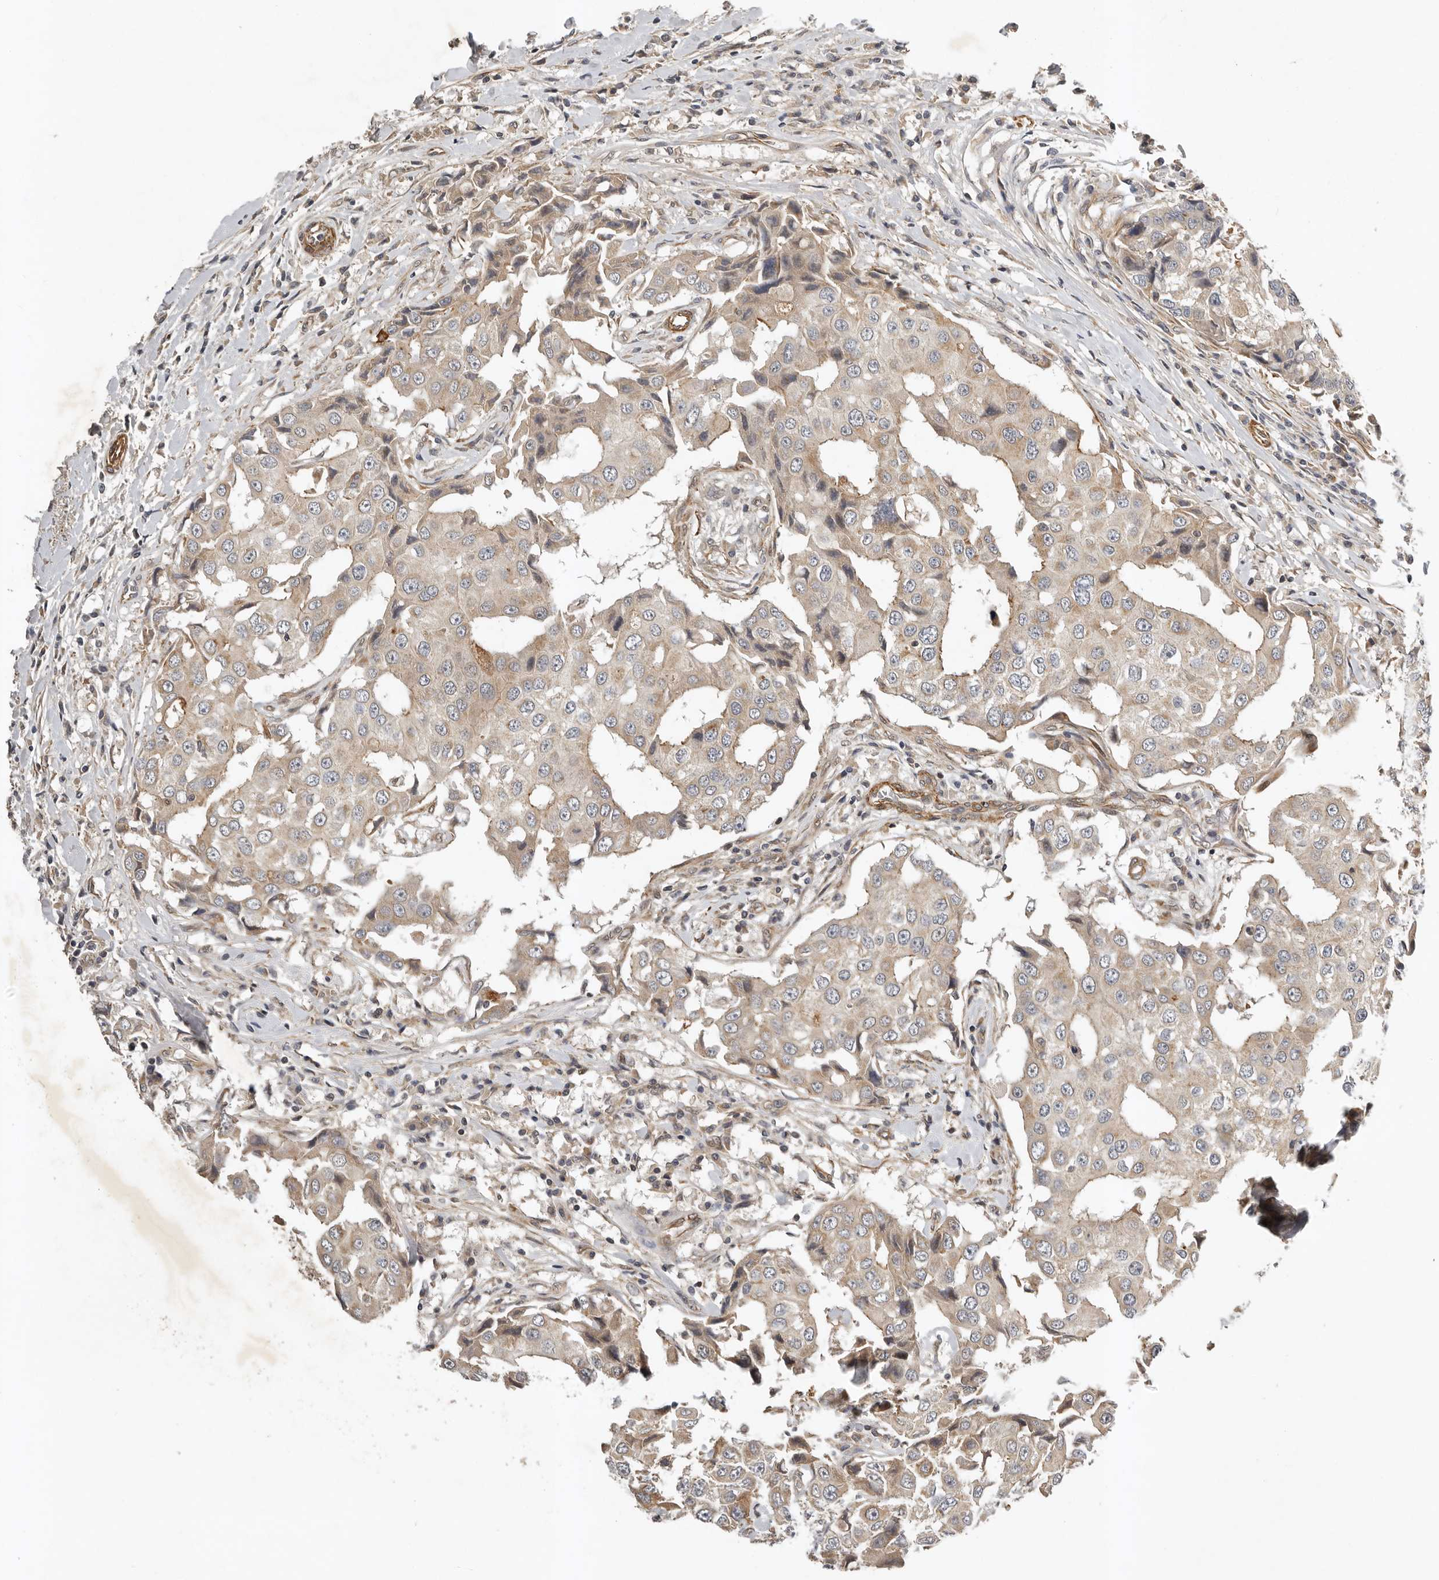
{"staining": {"intensity": "weak", "quantity": ">75%", "location": "cytoplasmic/membranous"}, "tissue": "breast cancer", "cell_type": "Tumor cells", "image_type": "cancer", "snomed": [{"axis": "morphology", "description": "Duct carcinoma"}, {"axis": "topography", "description": "Breast"}], "caption": "Immunohistochemistry (IHC) of human invasive ductal carcinoma (breast) demonstrates low levels of weak cytoplasmic/membranous staining in approximately >75% of tumor cells.", "gene": "RNF157", "patient": {"sex": "female", "age": 27}}